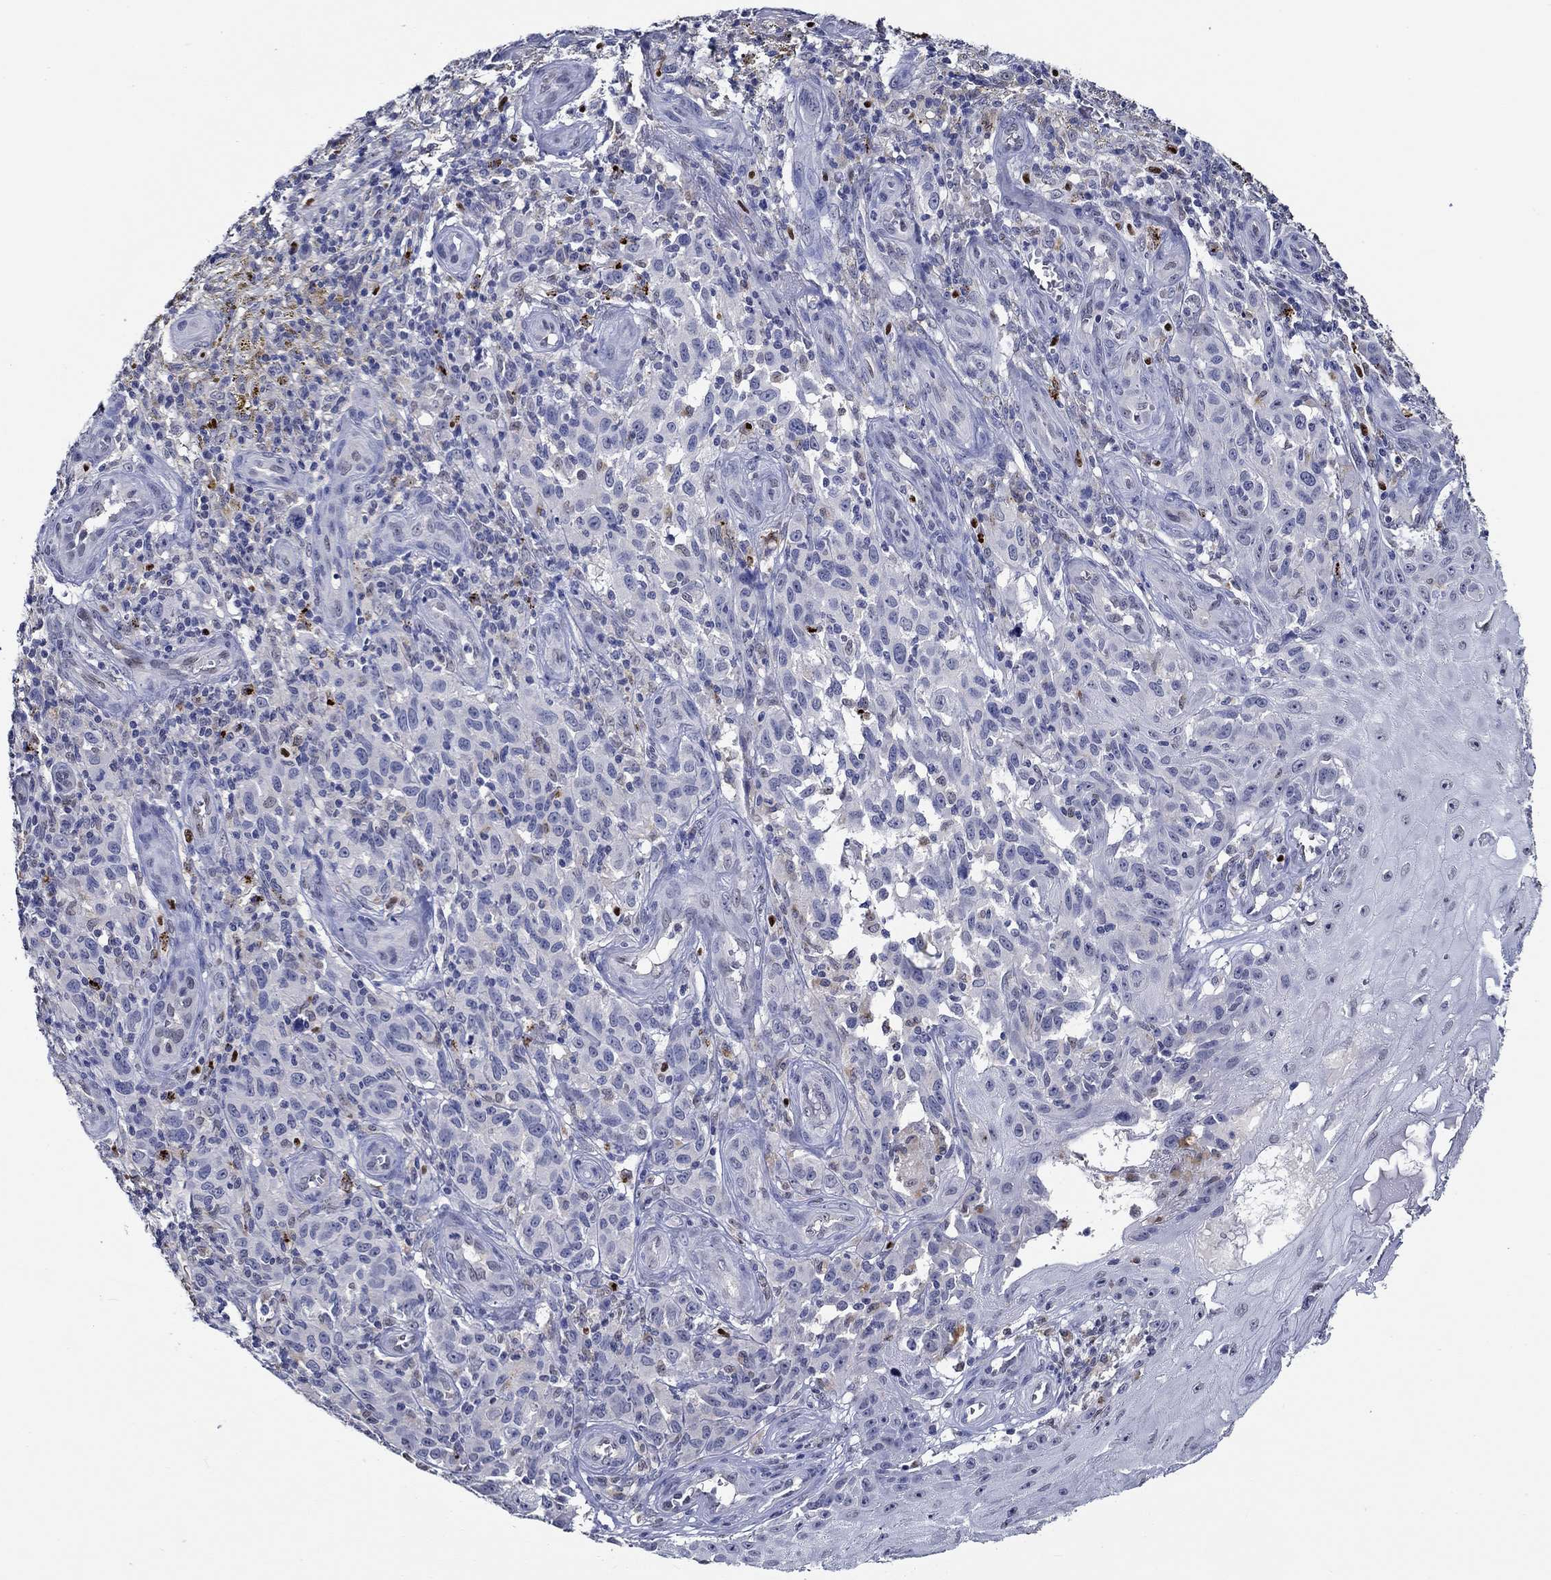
{"staining": {"intensity": "negative", "quantity": "none", "location": "none"}, "tissue": "melanoma", "cell_type": "Tumor cells", "image_type": "cancer", "snomed": [{"axis": "morphology", "description": "Malignant melanoma, NOS"}, {"axis": "topography", "description": "Skin"}], "caption": "DAB immunohistochemical staining of human malignant melanoma displays no significant staining in tumor cells. The staining is performed using DAB (3,3'-diaminobenzidine) brown chromogen with nuclei counter-stained in using hematoxylin.", "gene": "GATA2", "patient": {"sex": "female", "age": 53}}